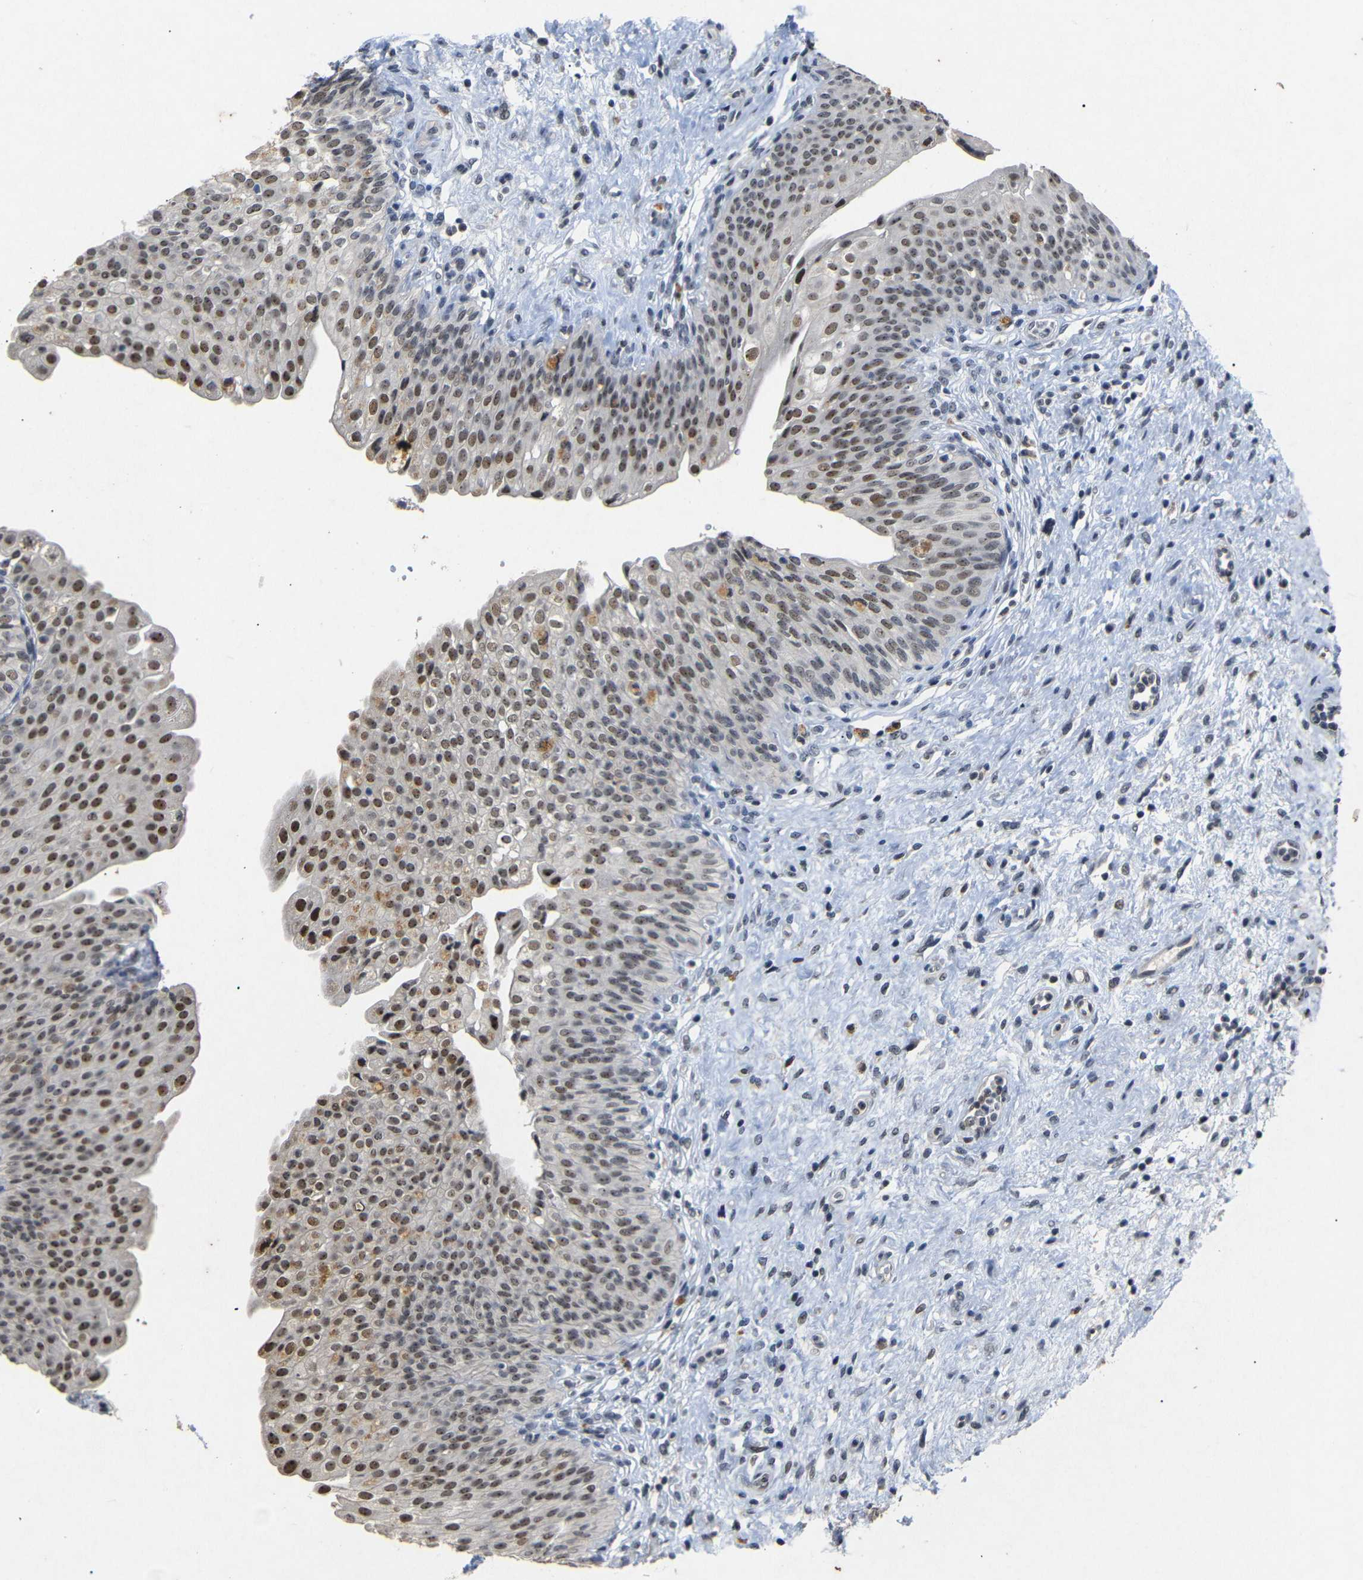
{"staining": {"intensity": "strong", "quantity": ">75%", "location": "nuclear"}, "tissue": "urinary bladder", "cell_type": "Urothelial cells", "image_type": "normal", "snomed": [{"axis": "morphology", "description": "Normal tissue, NOS"}, {"axis": "topography", "description": "Urinary bladder"}], "caption": "Immunohistochemical staining of unremarkable urinary bladder exhibits strong nuclear protein positivity in about >75% of urothelial cells.", "gene": "PARN", "patient": {"sex": "male", "age": 46}}